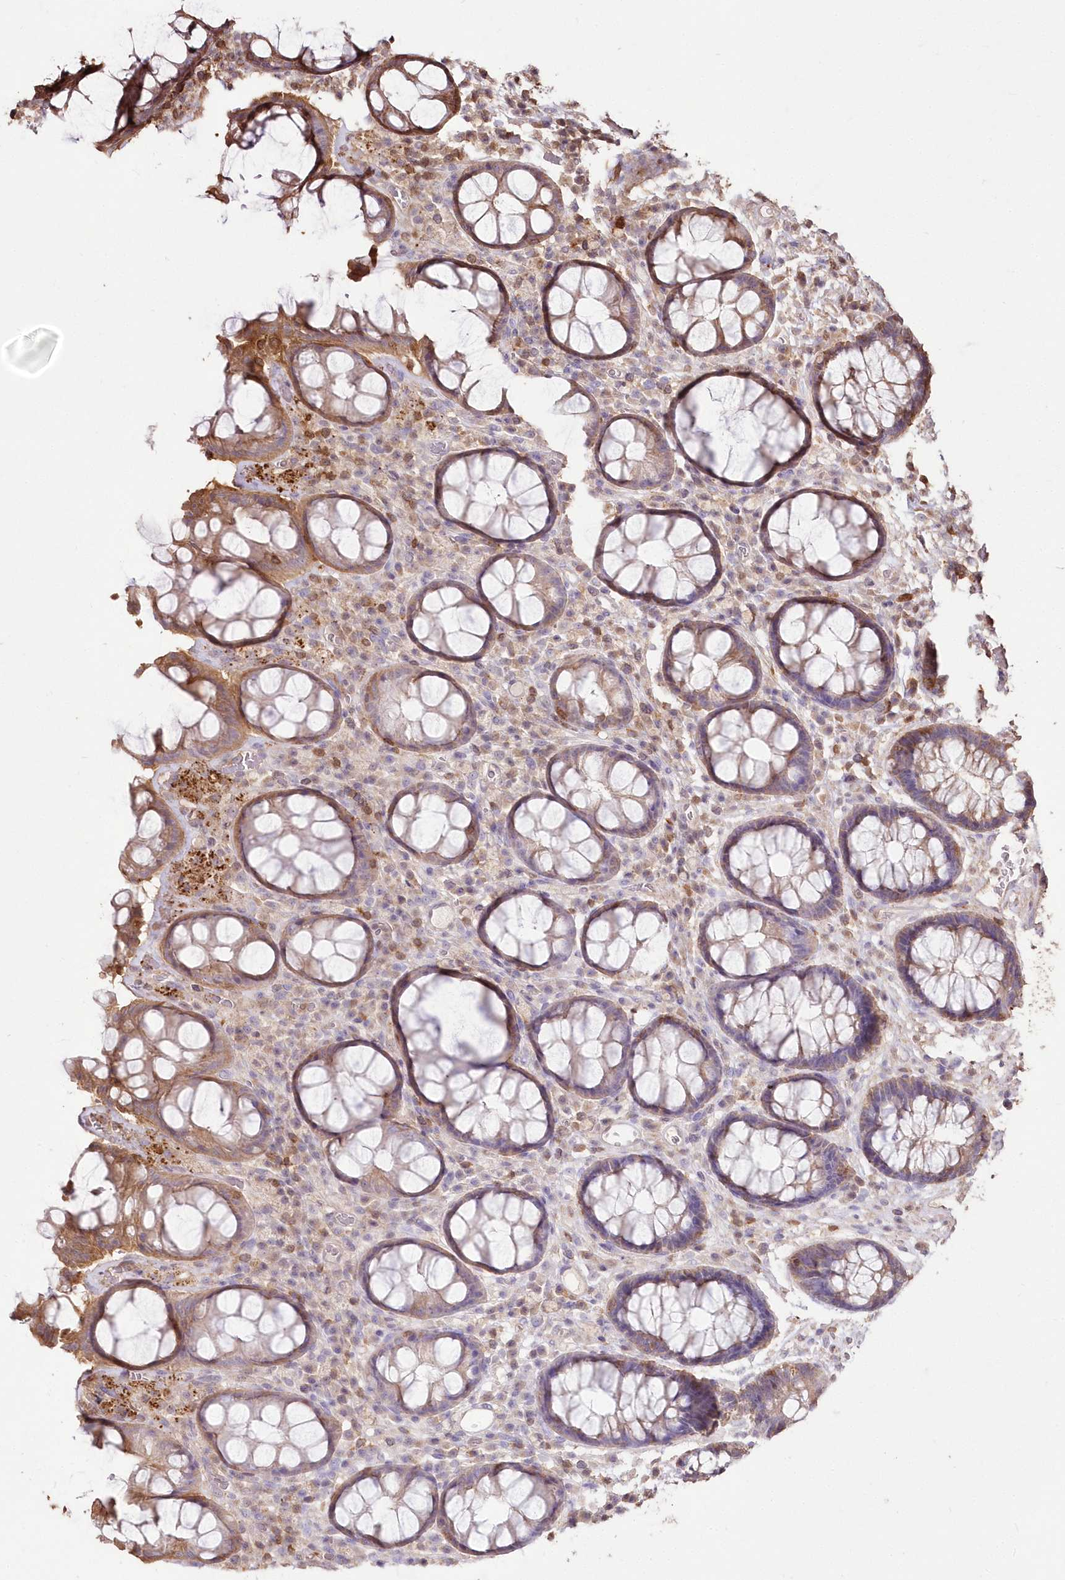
{"staining": {"intensity": "moderate", "quantity": ">75%", "location": "cytoplasmic/membranous"}, "tissue": "rectum", "cell_type": "Glandular cells", "image_type": "normal", "snomed": [{"axis": "morphology", "description": "Normal tissue, NOS"}, {"axis": "topography", "description": "Rectum"}], "caption": "DAB immunohistochemical staining of unremarkable rectum reveals moderate cytoplasmic/membranous protein staining in approximately >75% of glandular cells. The staining was performed using DAB (3,3'-diaminobenzidine) to visualize the protein expression in brown, while the nuclei were stained in blue with hematoxylin (Magnification: 20x).", "gene": "STK17B", "patient": {"sex": "male", "age": 64}}